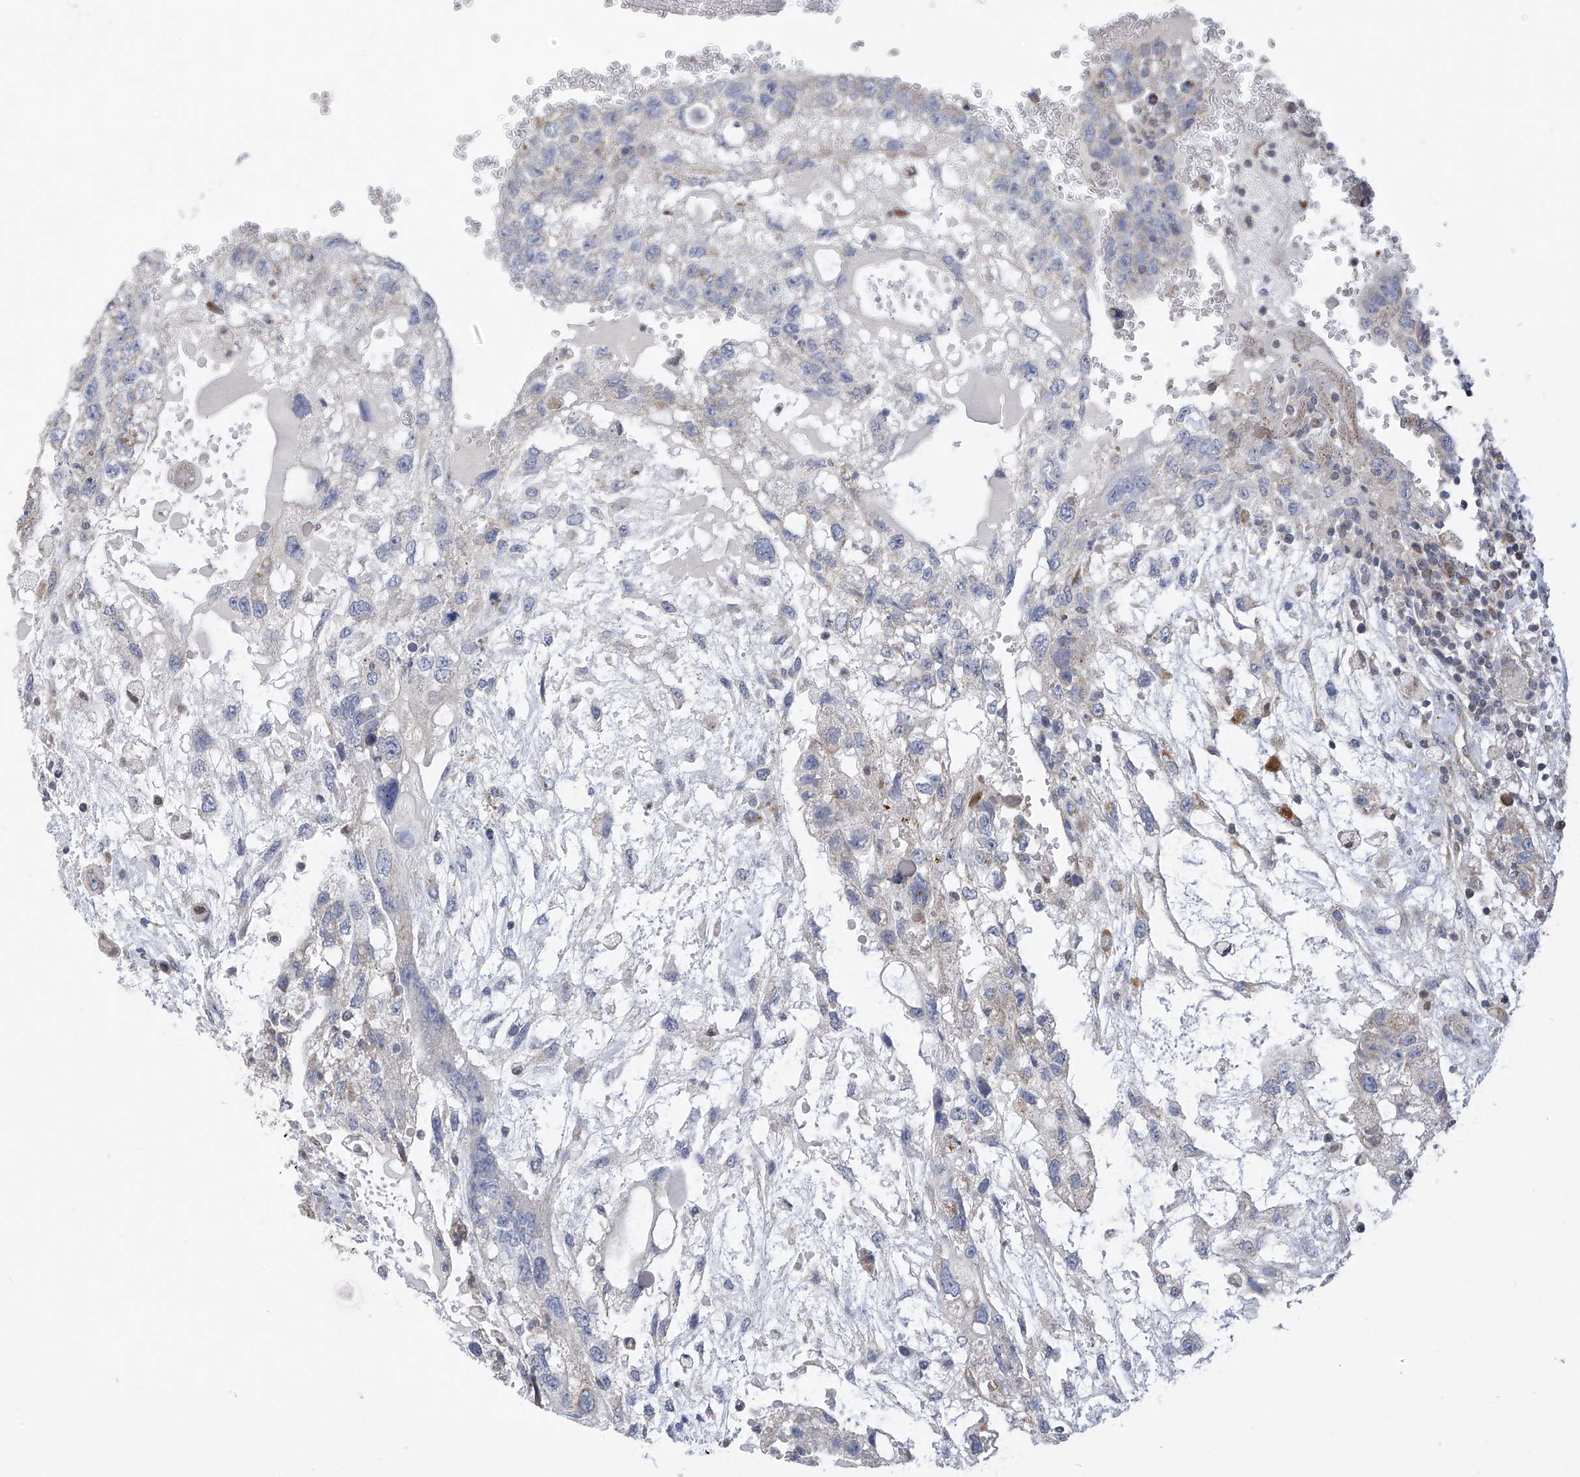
{"staining": {"intensity": "negative", "quantity": "none", "location": "none"}, "tissue": "testis cancer", "cell_type": "Tumor cells", "image_type": "cancer", "snomed": [{"axis": "morphology", "description": "Carcinoma, Embryonal, NOS"}, {"axis": "topography", "description": "Testis"}], "caption": "Immunohistochemical staining of human embryonal carcinoma (testis) reveals no significant staining in tumor cells. (Stains: DAB immunohistochemistry with hematoxylin counter stain, Microscopy: brightfield microscopy at high magnification).", "gene": "SLCO4A1", "patient": {"sex": "male", "age": 36}}